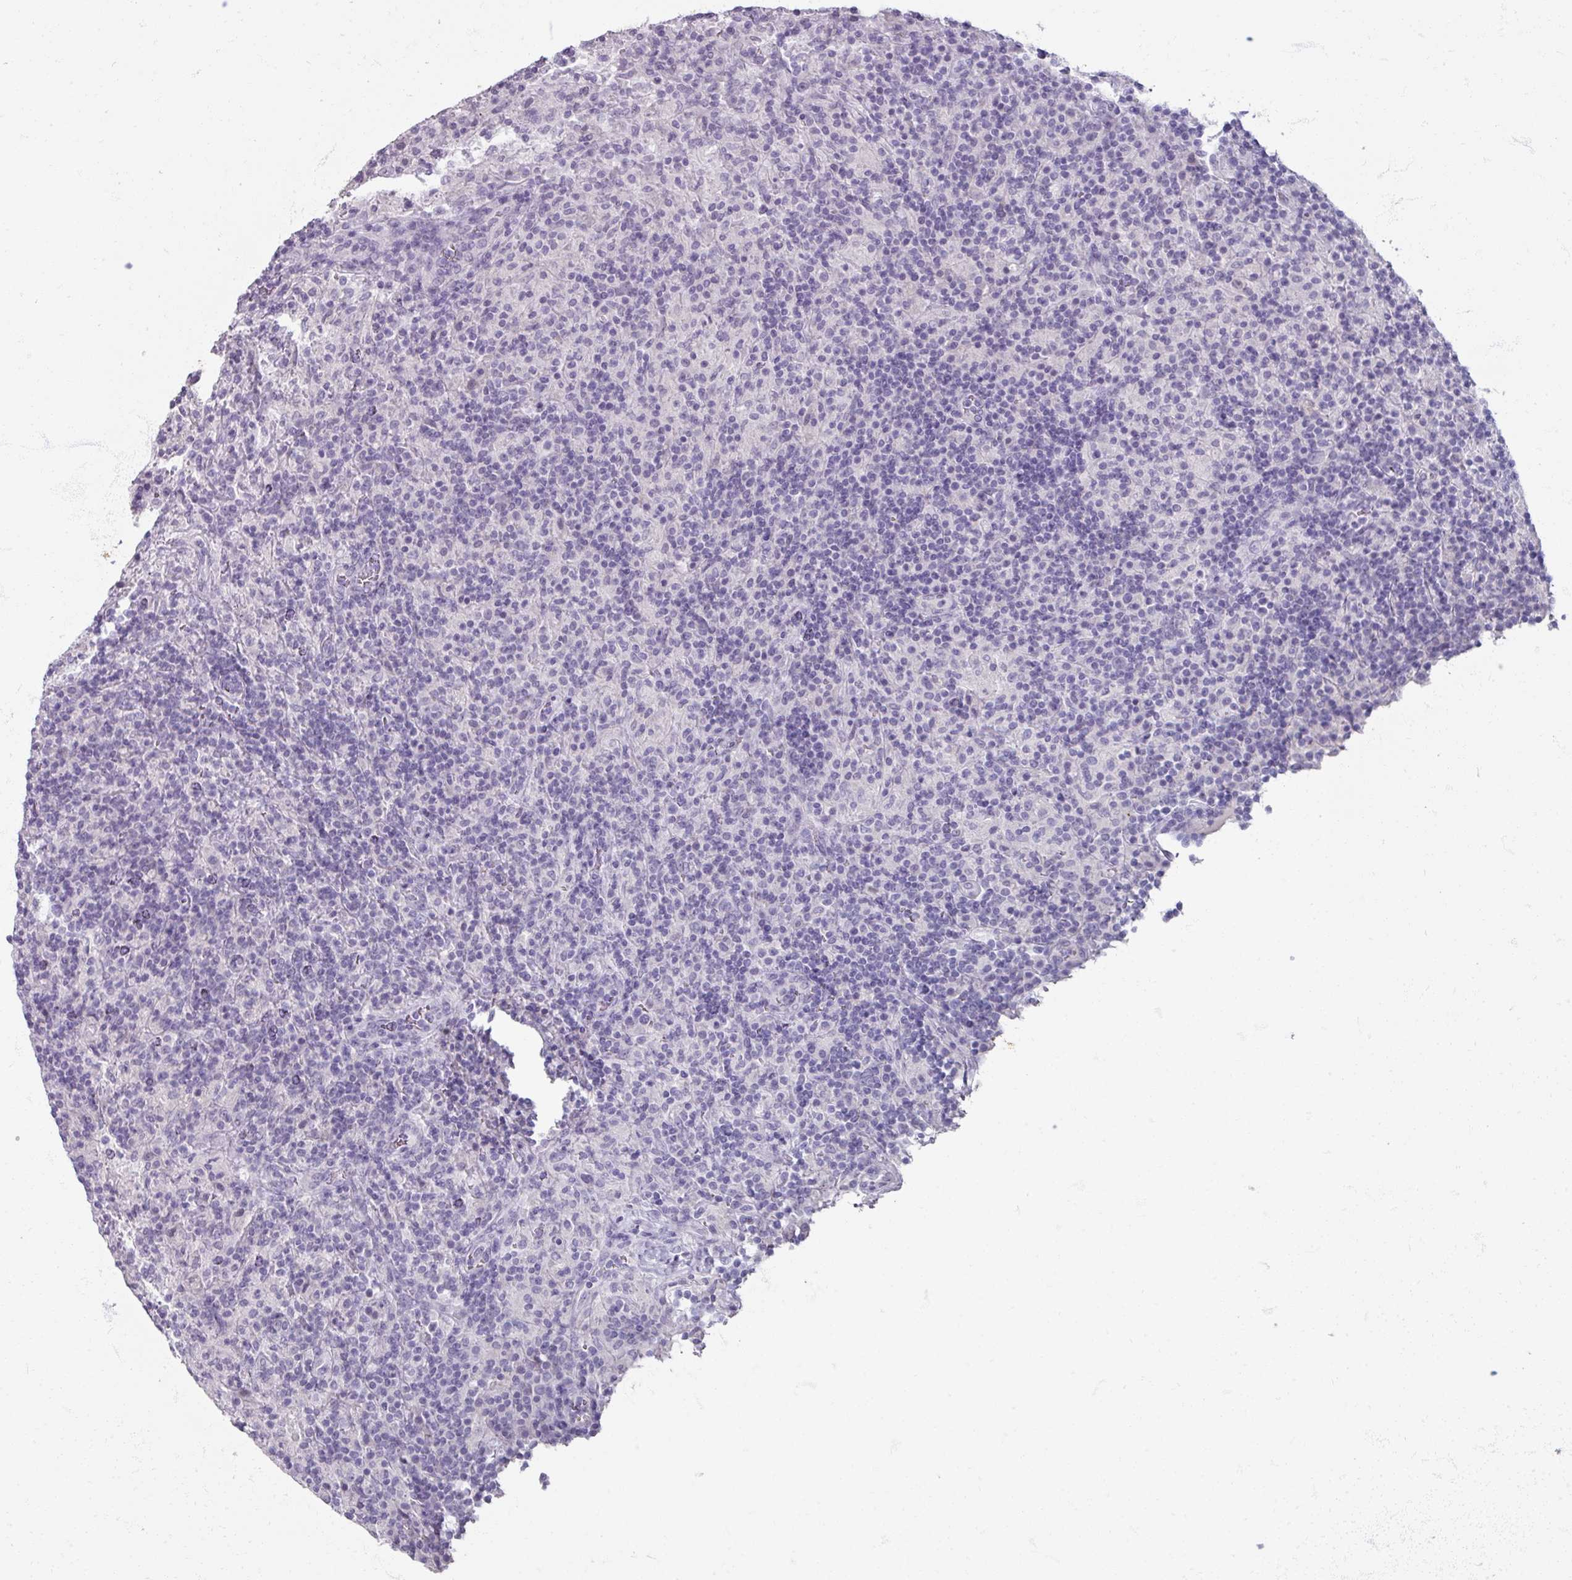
{"staining": {"intensity": "negative", "quantity": "none", "location": "none"}, "tissue": "lymphoma", "cell_type": "Tumor cells", "image_type": "cancer", "snomed": [{"axis": "morphology", "description": "Hodgkin's disease, NOS"}, {"axis": "topography", "description": "Lymph node"}], "caption": "The IHC photomicrograph has no significant staining in tumor cells of lymphoma tissue.", "gene": "TG", "patient": {"sex": "male", "age": 70}}